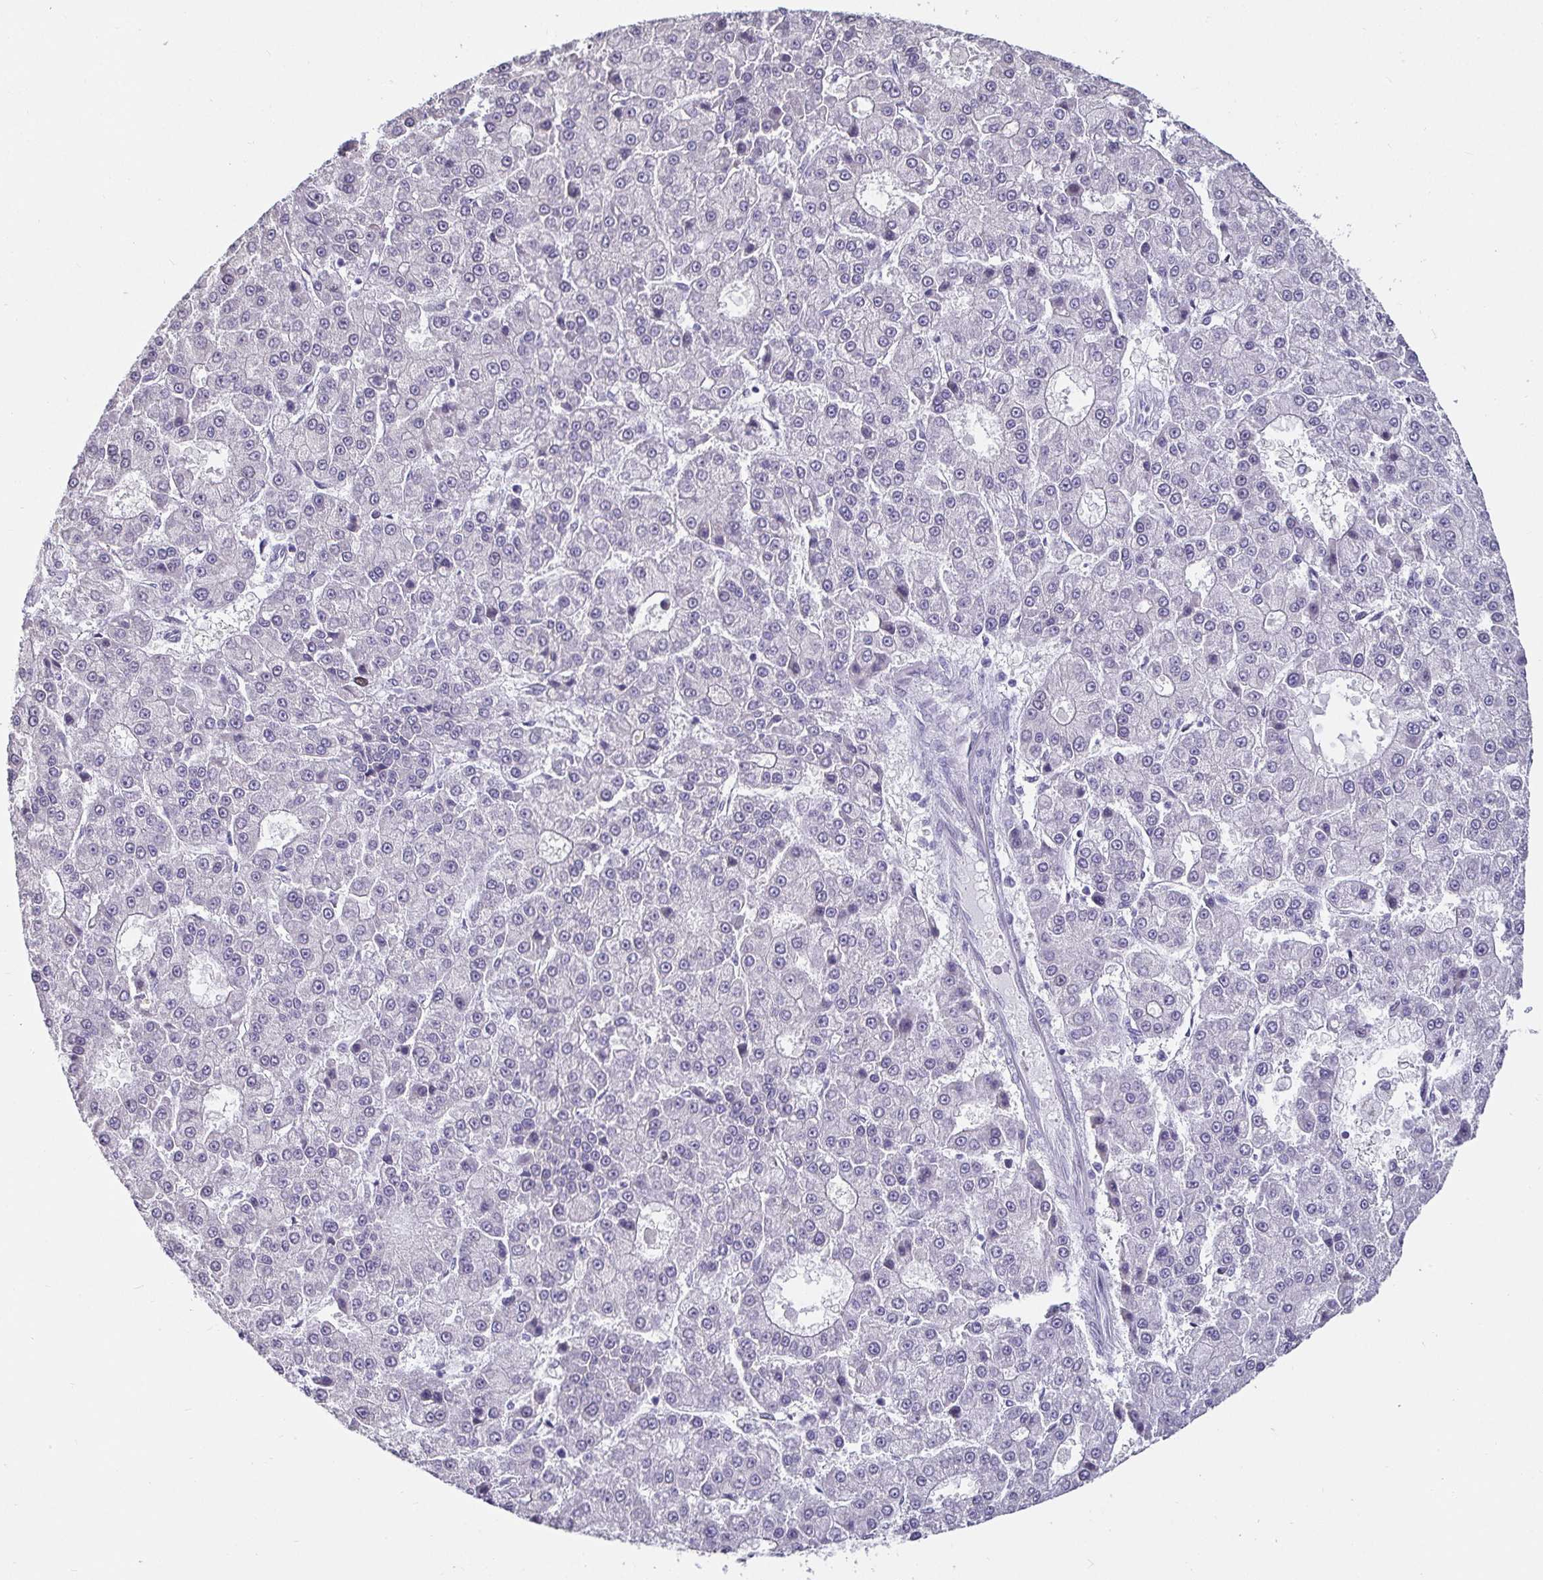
{"staining": {"intensity": "negative", "quantity": "none", "location": "none"}, "tissue": "liver cancer", "cell_type": "Tumor cells", "image_type": "cancer", "snomed": [{"axis": "morphology", "description": "Carcinoma, Hepatocellular, NOS"}, {"axis": "topography", "description": "Liver"}], "caption": "Tumor cells show no significant positivity in liver cancer (hepatocellular carcinoma).", "gene": "ANLN", "patient": {"sex": "male", "age": 70}}